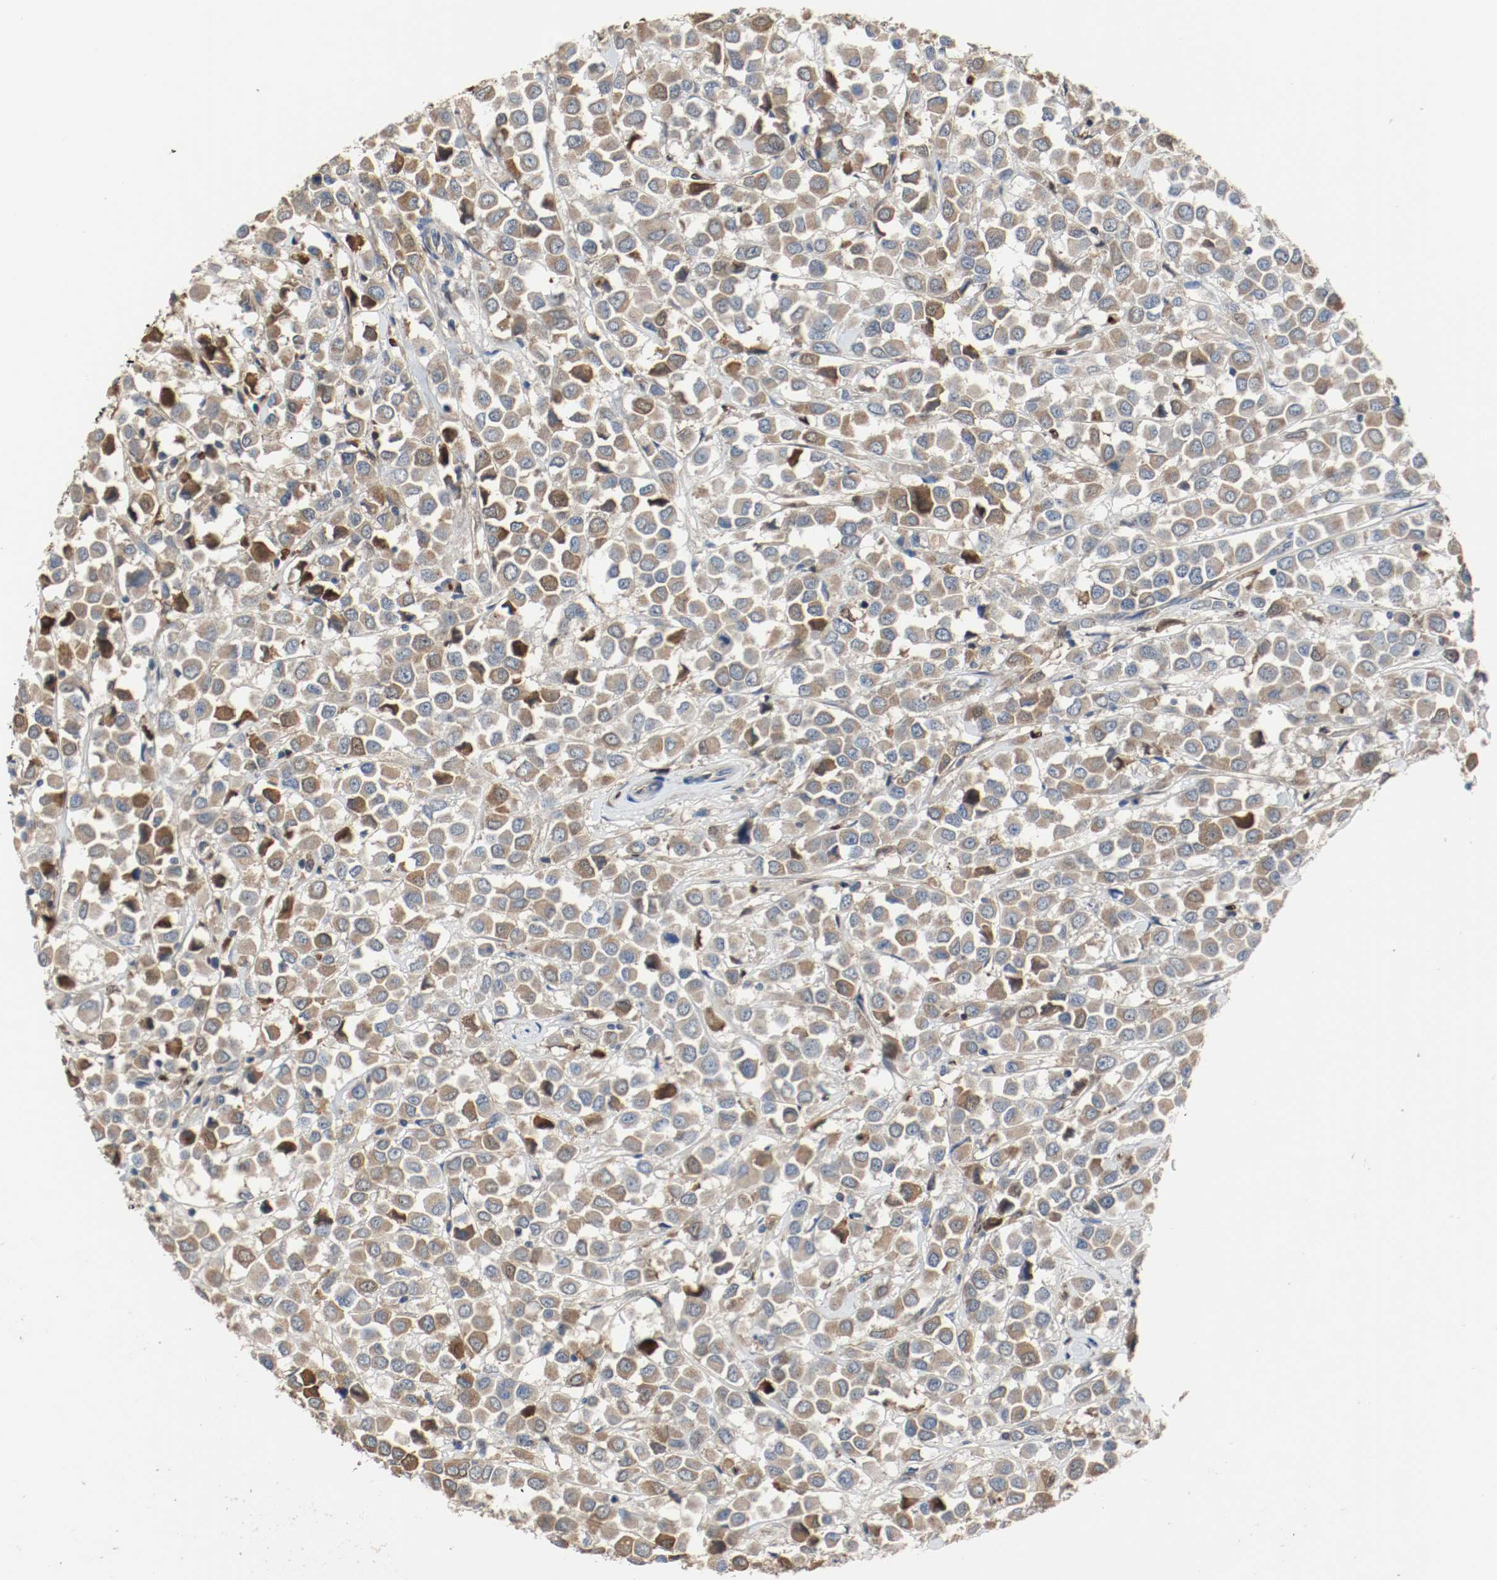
{"staining": {"intensity": "moderate", "quantity": ">75%", "location": "cytoplasmic/membranous"}, "tissue": "breast cancer", "cell_type": "Tumor cells", "image_type": "cancer", "snomed": [{"axis": "morphology", "description": "Duct carcinoma"}, {"axis": "topography", "description": "Breast"}], "caption": "Immunohistochemical staining of breast invasive ductal carcinoma shows moderate cytoplasmic/membranous protein positivity in approximately >75% of tumor cells.", "gene": "BLK", "patient": {"sex": "female", "age": 61}}